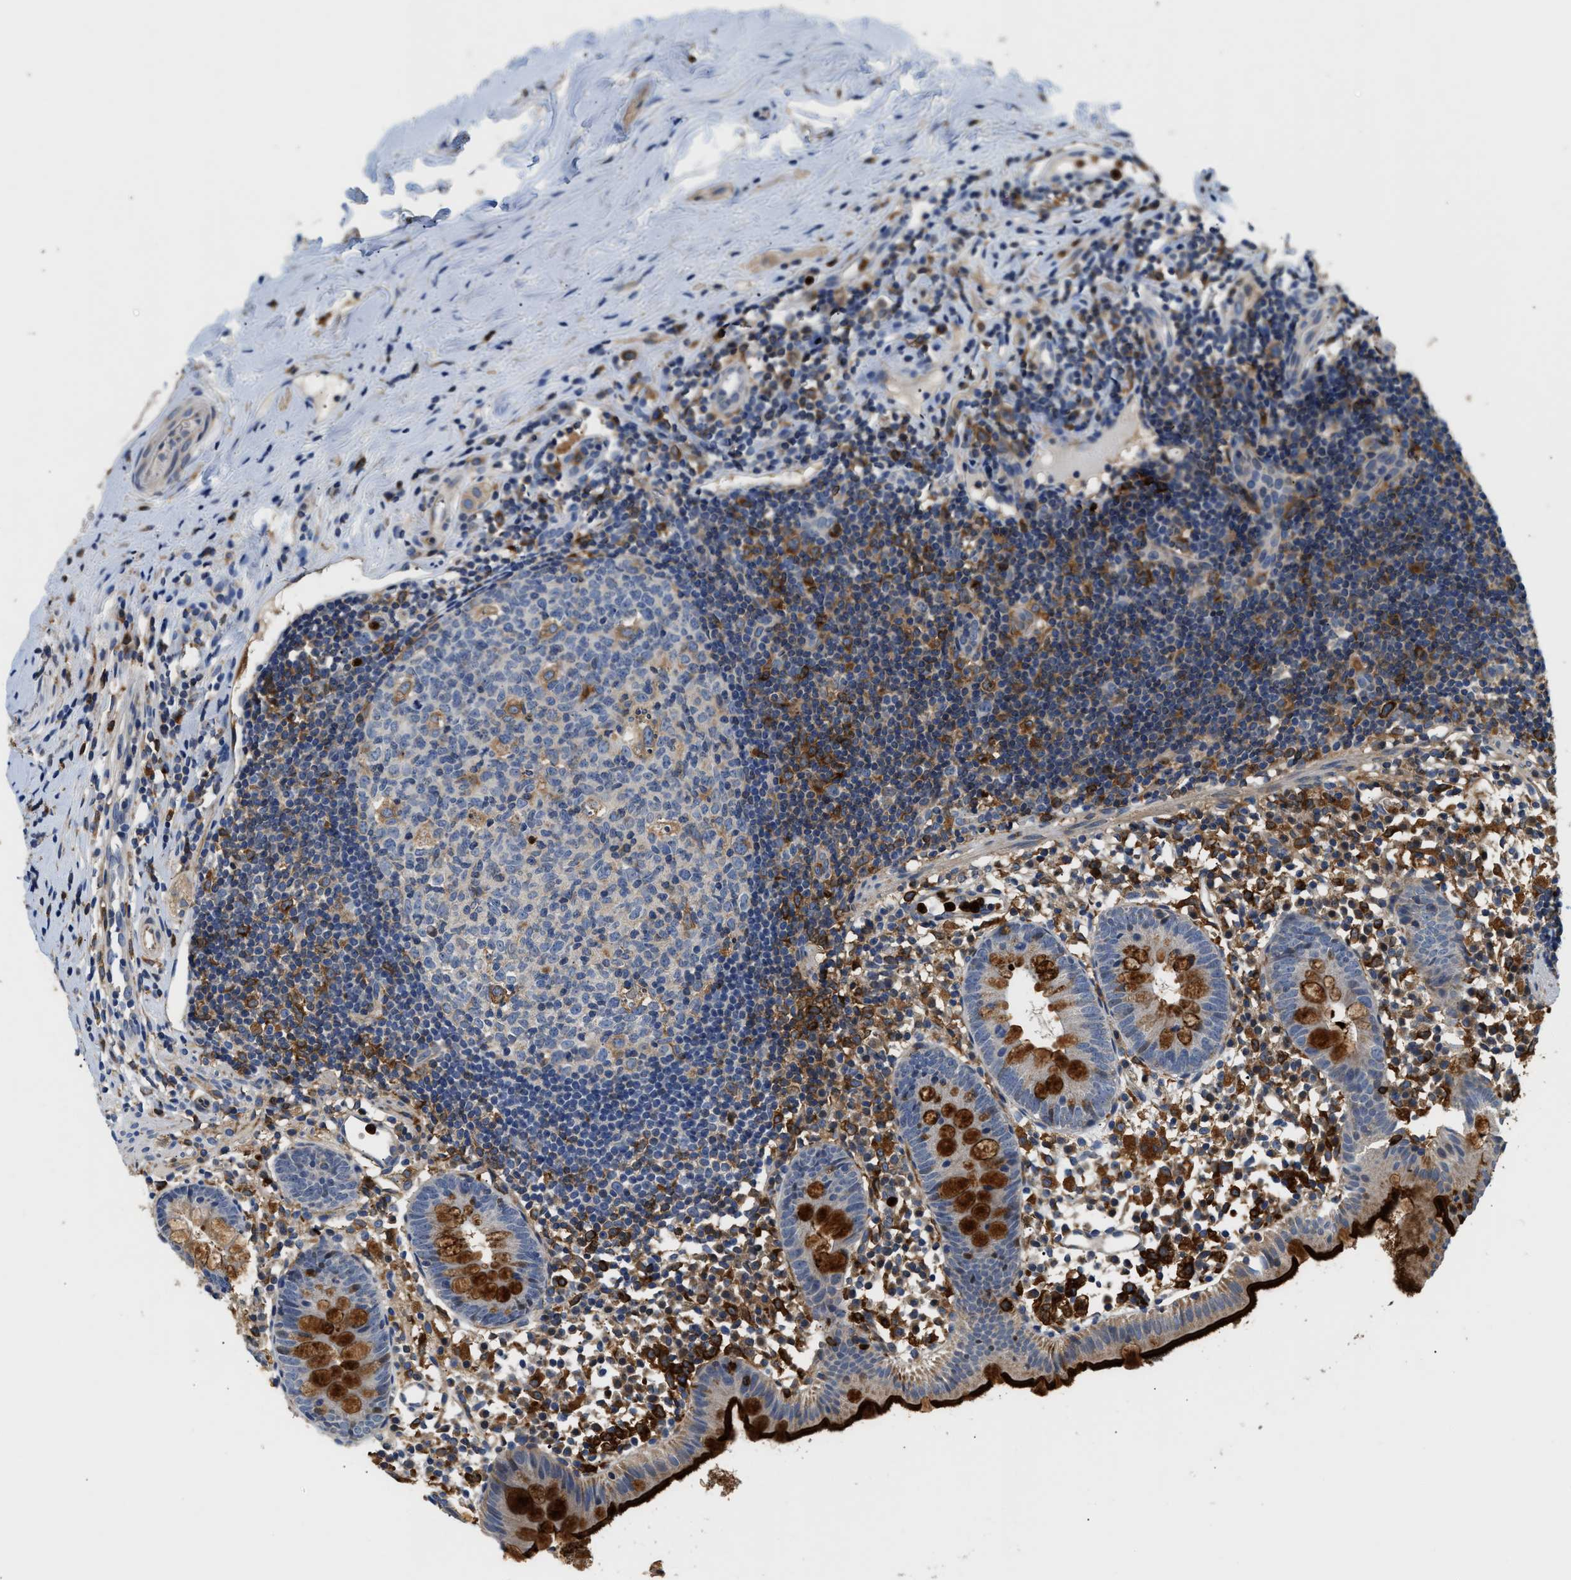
{"staining": {"intensity": "strong", "quantity": "25%-75%", "location": "cytoplasmic/membranous"}, "tissue": "appendix", "cell_type": "Glandular cells", "image_type": "normal", "snomed": [{"axis": "morphology", "description": "Normal tissue, NOS"}, {"axis": "topography", "description": "Appendix"}], "caption": "A high amount of strong cytoplasmic/membranous expression is appreciated in approximately 25%-75% of glandular cells in unremarkable appendix.", "gene": "RAB31", "patient": {"sex": "female", "age": 20}}